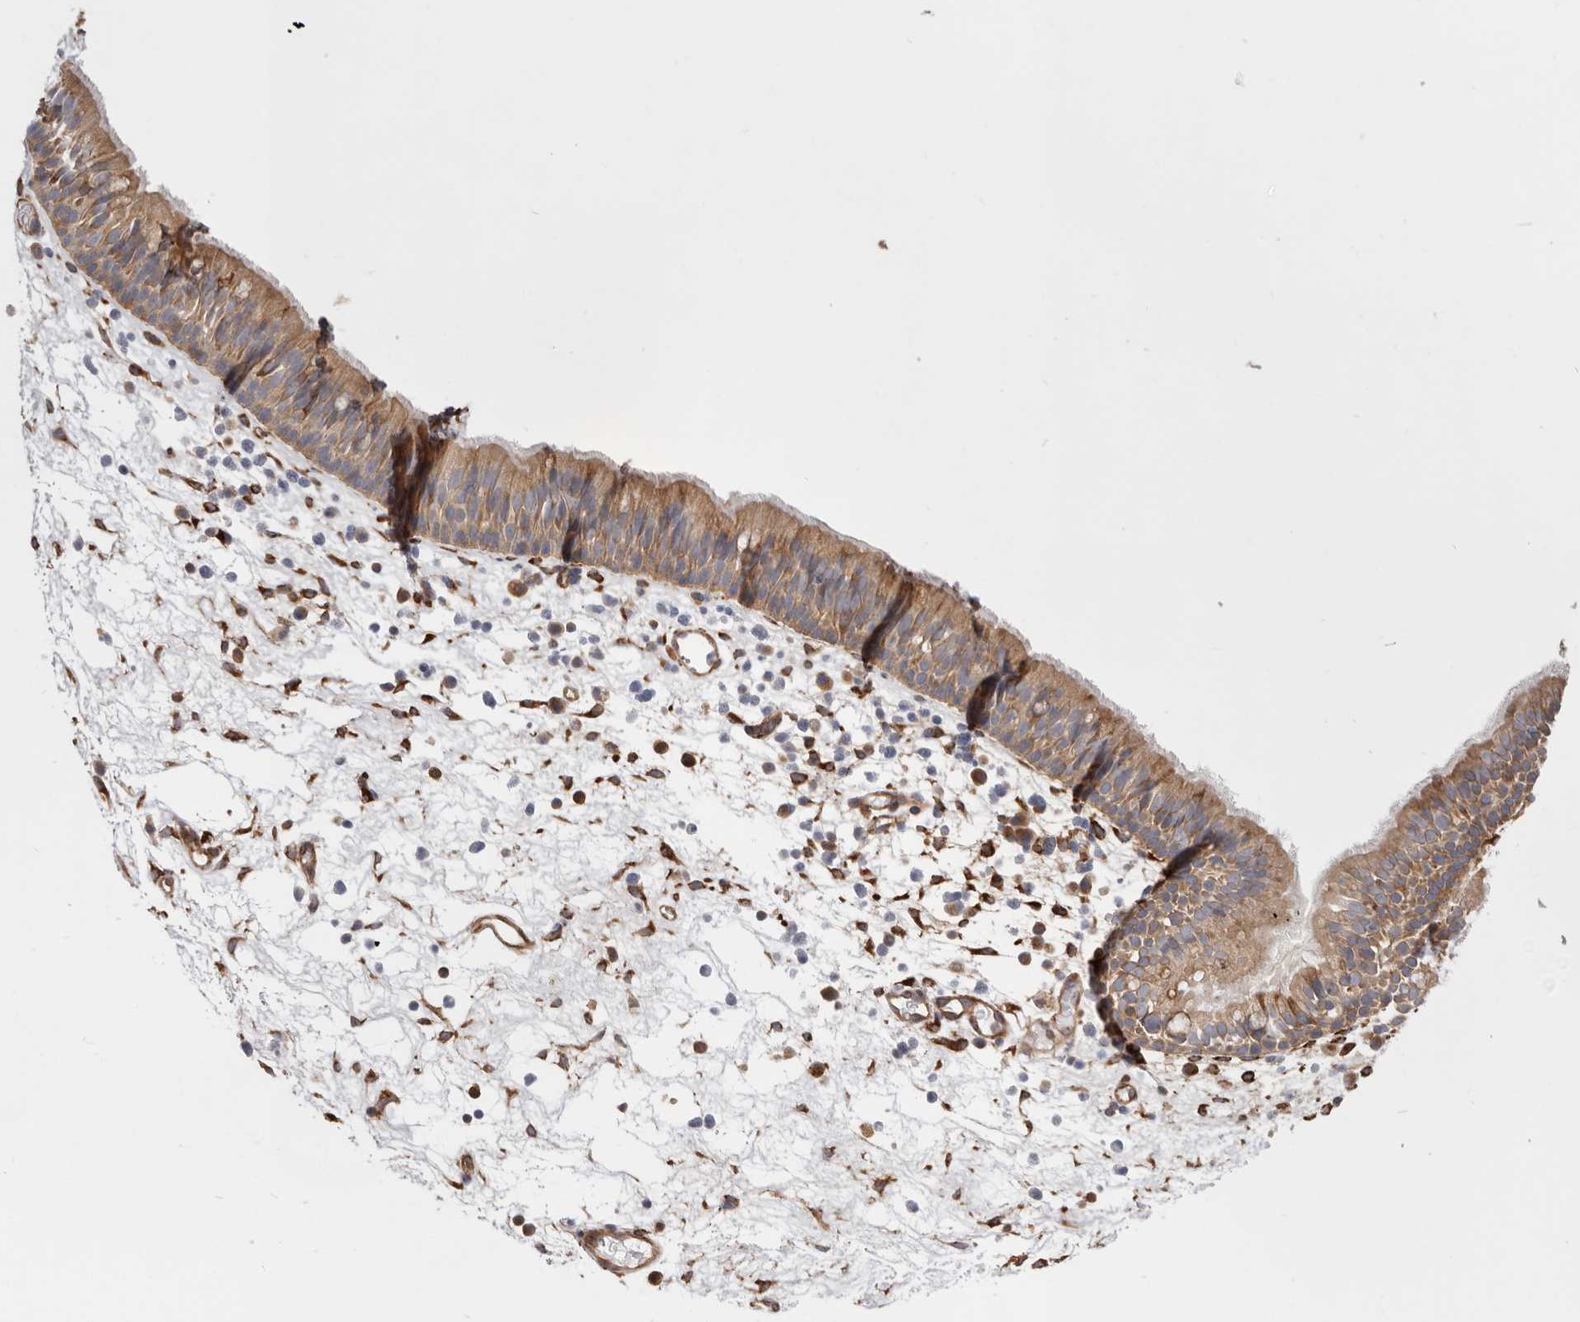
{"staining": {"intensity": "moderate", "quantity": ">75%", "location": "cytoplasmic/membranous"}, "tissue": "nasopharynx", "cell_type": "Respiratory epithelial cells", "image_type": "normal", "snomed": [{"axis": "morphology", "description": "Normal tissue, NOS"}, {"axis": "morphology", "description": "Inflammation, NOS"}, {"axis": "morphology", "description": "Malignant melanoma, Metastatic site"}, {"axis": "topography", "description": "Nasopharynx"}], "caption": "Nasopharynx stained with DAB IHC demonstrates medium levels of moderate cytoplasmic/membranous expression in approximately >75% of respiratory epithelial cells. The staining was performed using DAB, with brown indicating positive protein expression. Nuclei are stained blue with hematoxylin.", "gene": "WDTC1", "patient": {"sex": "male", "age": 70}}